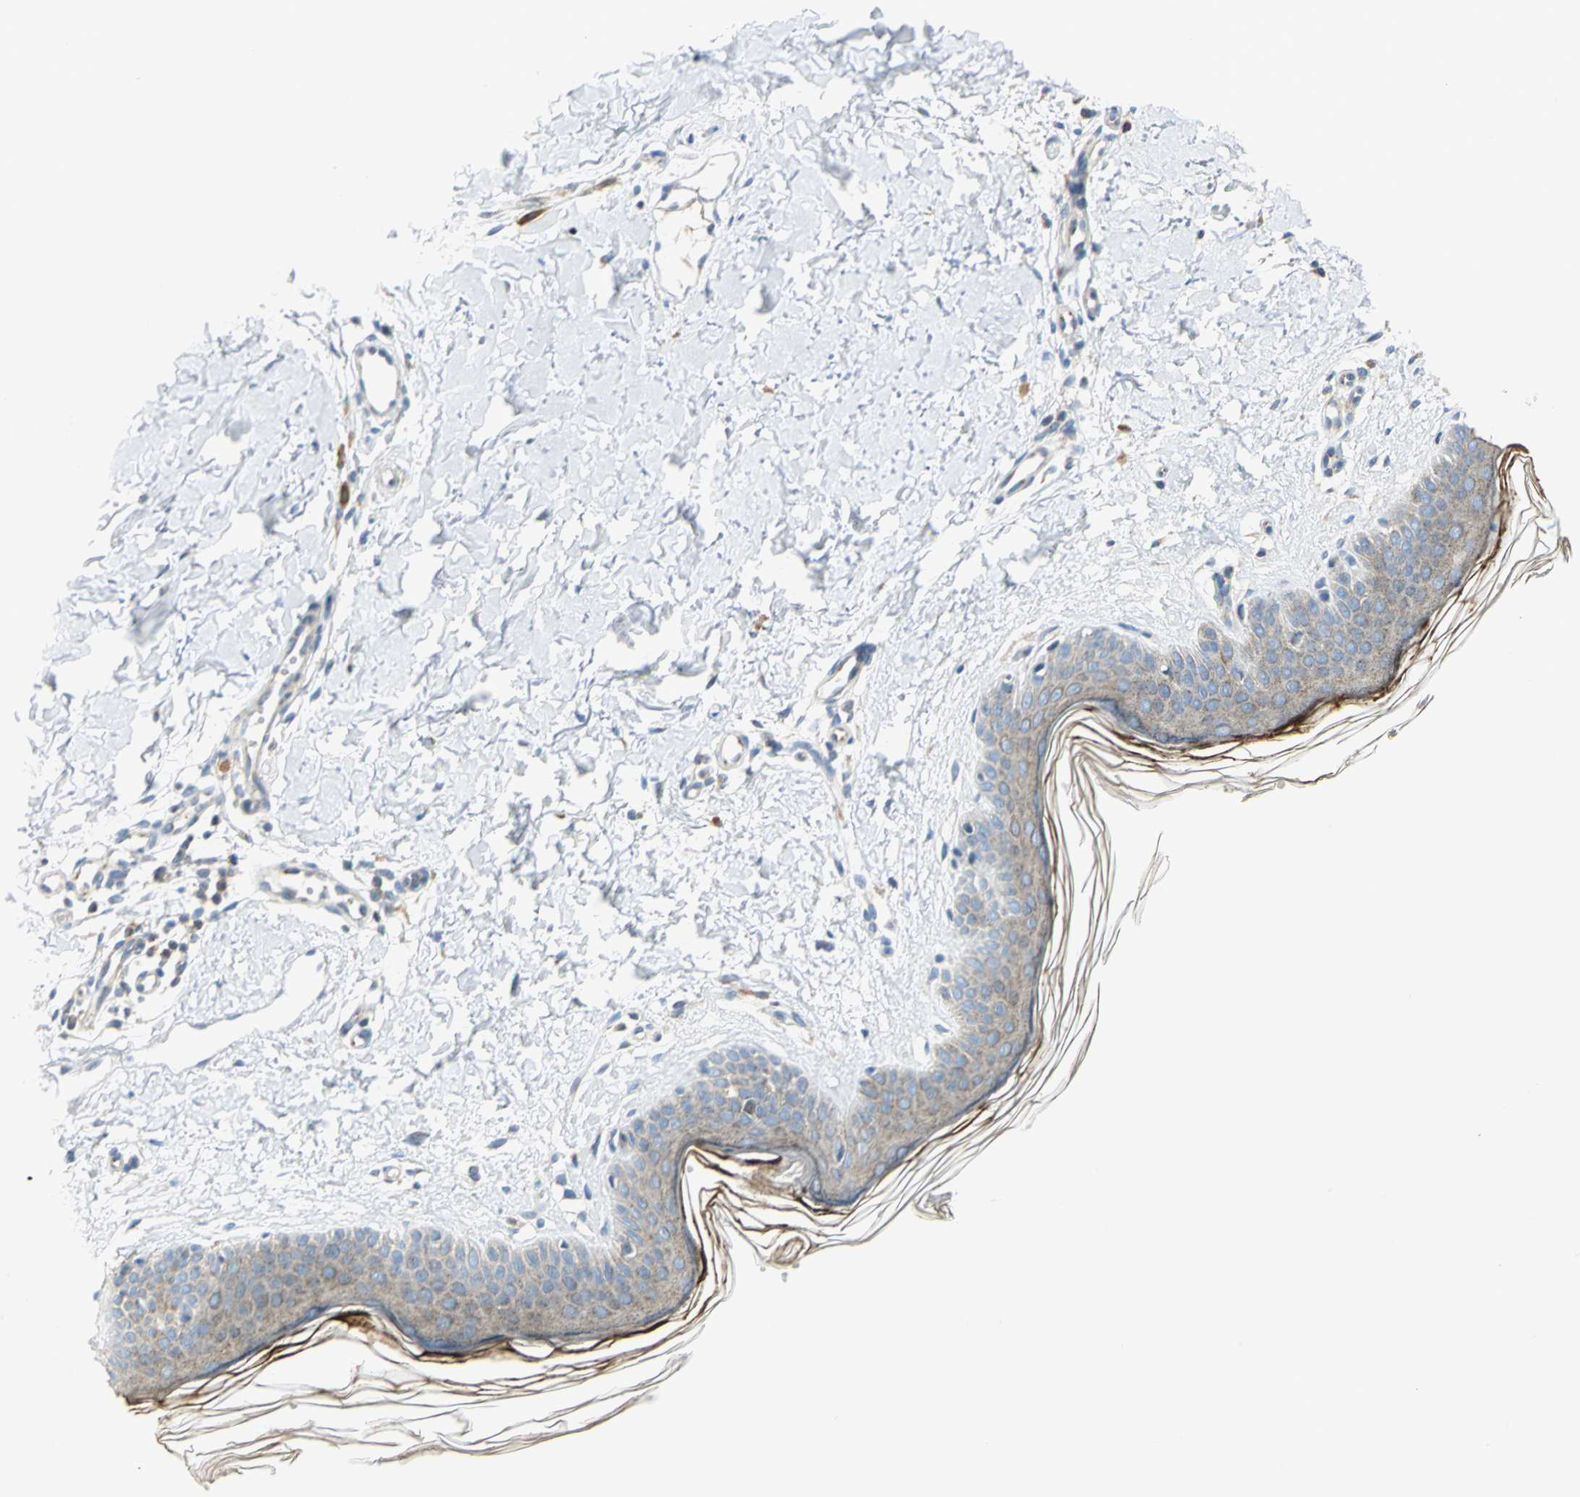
{"staining": {"intensity": "negative", "quantity": "none", "location": "none"}, "tissue": "skin", "cell_type": "Fibroblasts", "image_type": "normal", "snomed": [{"axis": "morphology", "description": "Normal tissue, NOS"}, {"axis": "topography", "description": "Skin"}], "caption": "Immunohistochemistry of unremarkable human skin reveals no staining in fibroblasts.", "gene": "GPR3", "patient": {"sex": "female", "age": 56}}